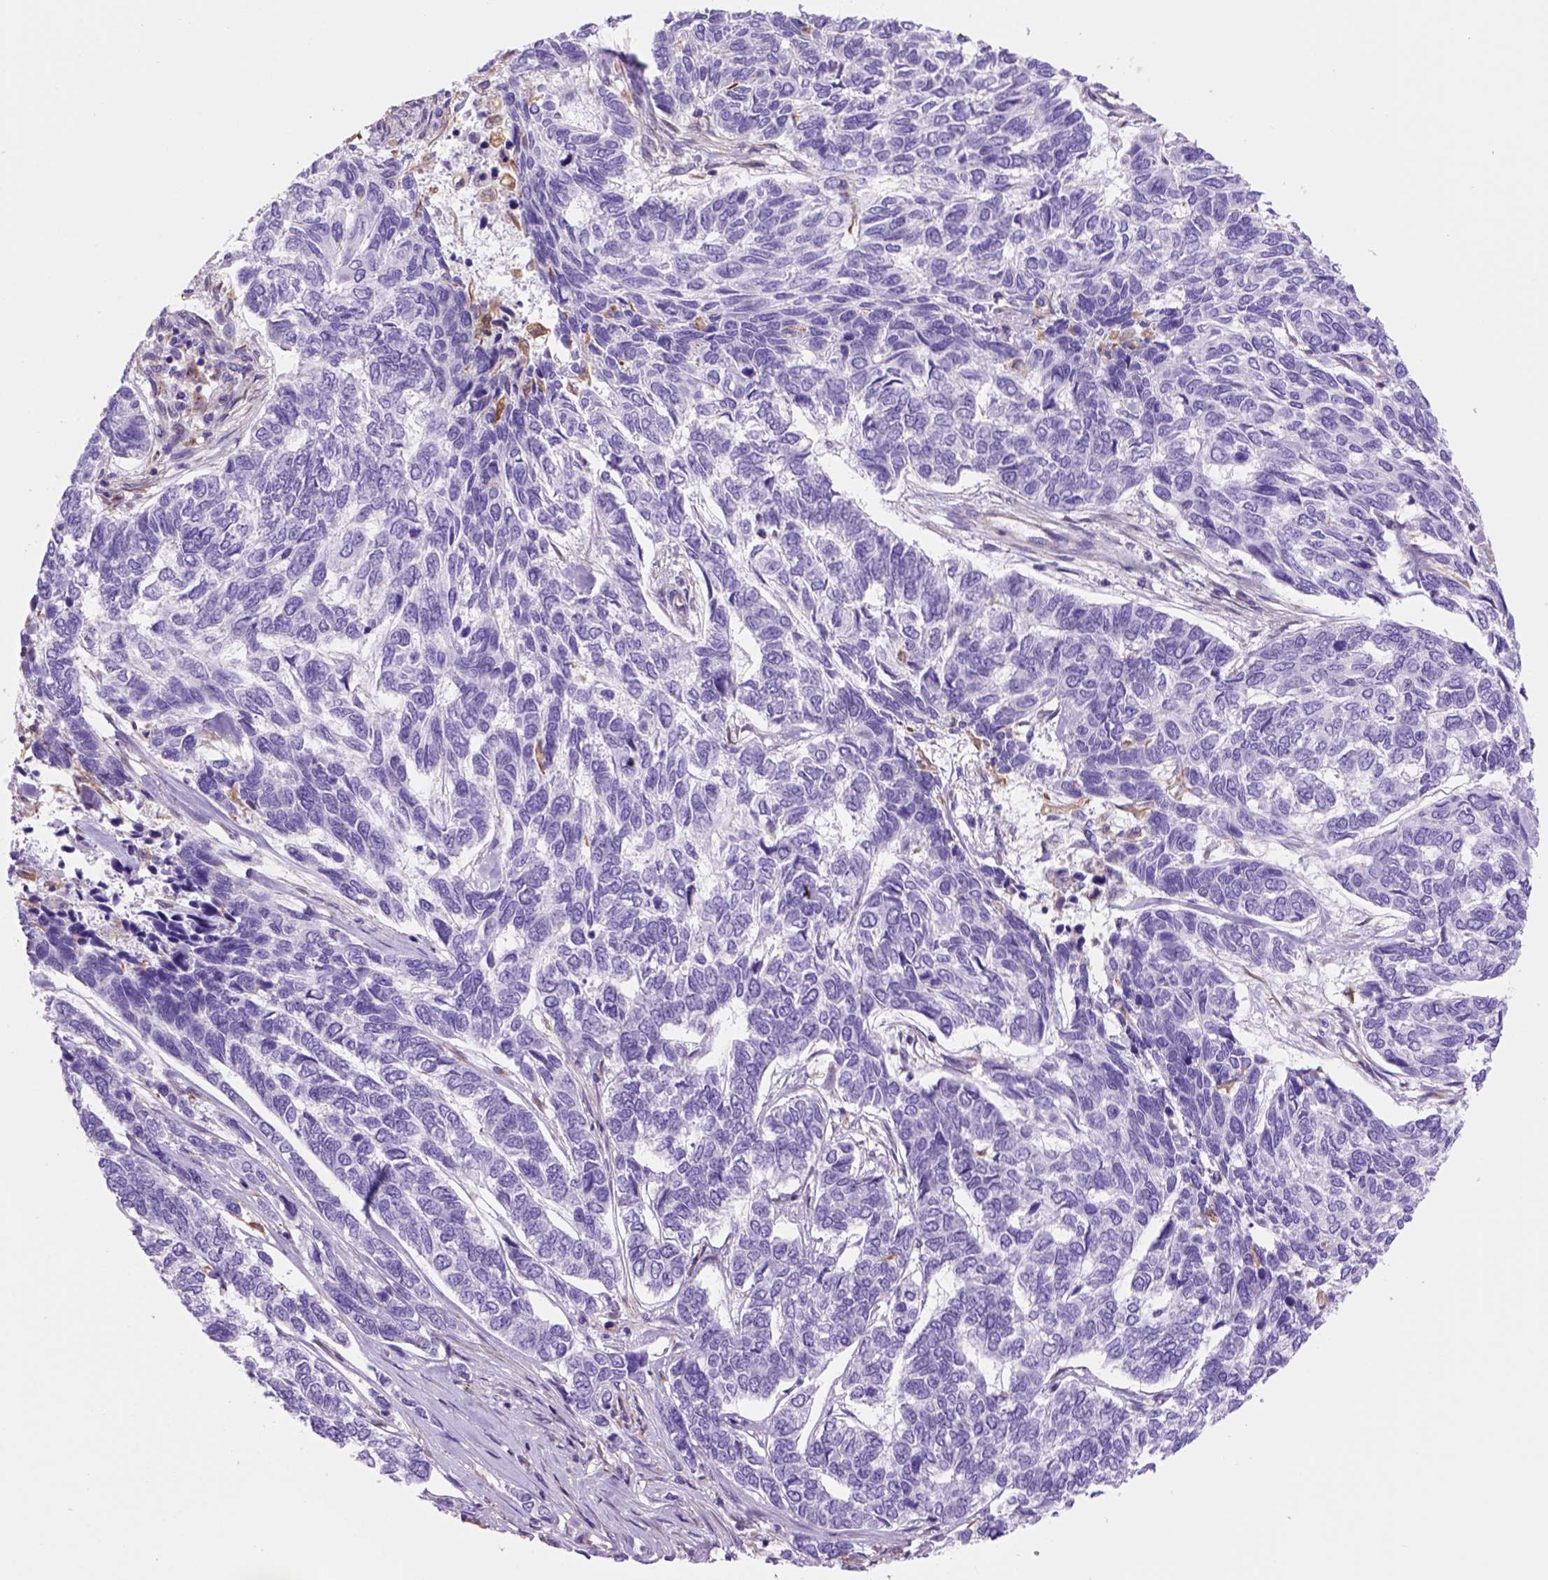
{"staining": {"intensity": "moderate", "quantity": "<25%", "location": "cytoplasmic/membranous"}, "tissue": "skin cancer", "cell_type": "Tumor cells", "image_type": "cancer", "snomed": [{"axis": "morphology", "description": "Basal cell carcinoma"}, {"axis": "topography", "description": "Skin"}], "caption": "The immunohistochemical stain shows moderate cytoplasmic/membranous staining in tumor cells of skin cancer (basal cell carcinoma) tissue.", "gene": "ZZZ3", "patient": {"sex": "female", "age": 65}}